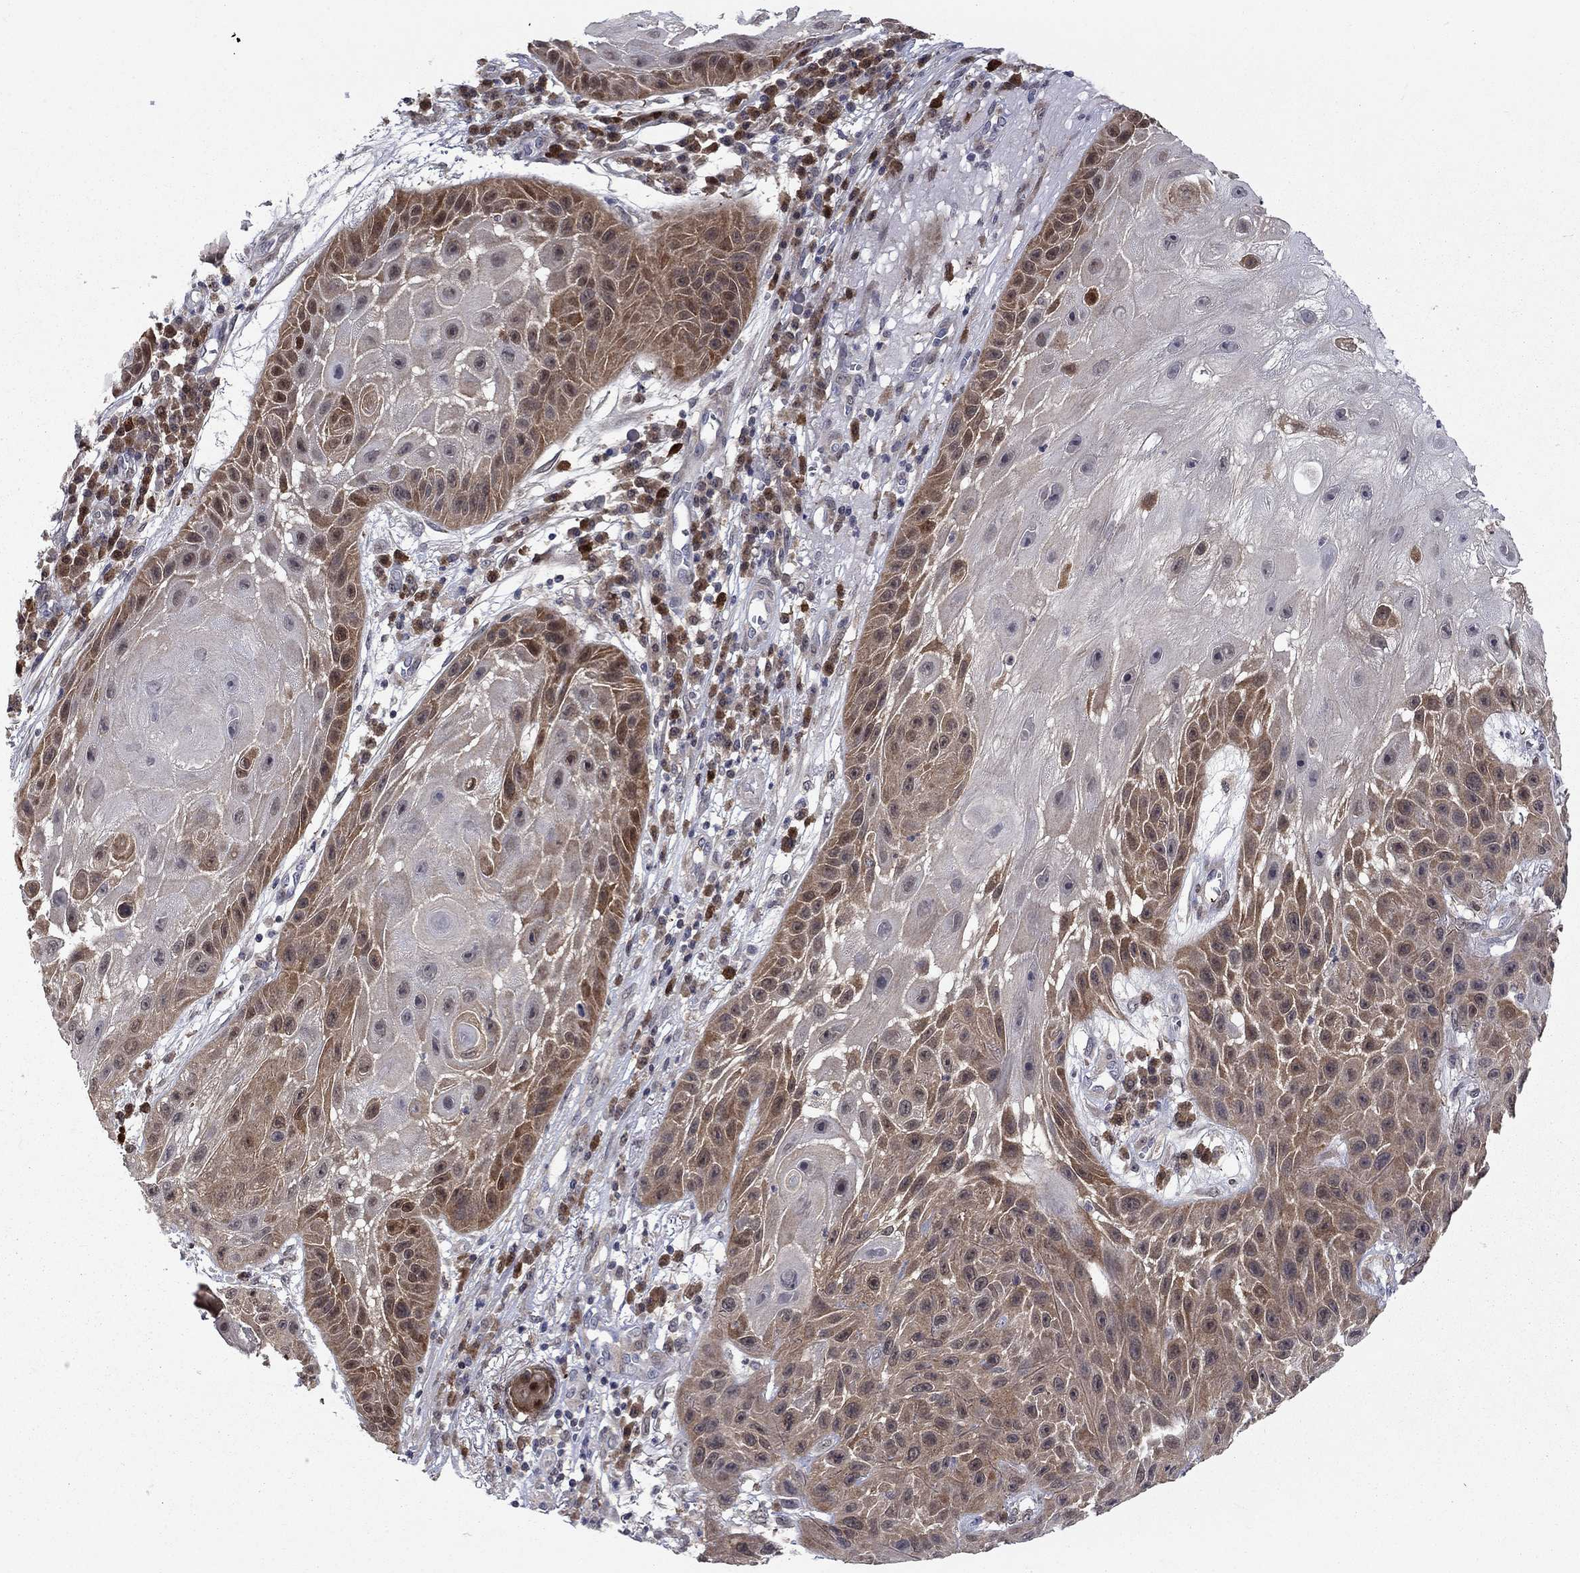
{"staining": {"intensity": "moderate", "quantity": "25%-75%", "location": "cytoplasmic/membranous,nuclear"}, "tissue": "skin cancer", "cell_type": "Tumor cells", "image_type": "cancer", "snomed": [{"axis": "morphology", "description": "Normal tissue, NOS"}, {"axis": "morphology", "description": "Squamous cell carcinoma, NOS"}, {"axis": "topography", "description": "Skin"}], "caption": "A micrograph of human squamous cell carcinoma (skin) stained for a protein displays moderate cytoplasmic/membranous and nuclear brown staining in tumor cells. (Stains: DAB in brown, nuclei in blue, Microscopy: brightfield microscopy at high magnification).", "gene": "CBR1", "patient": {"sex": "male", "age": 79}}